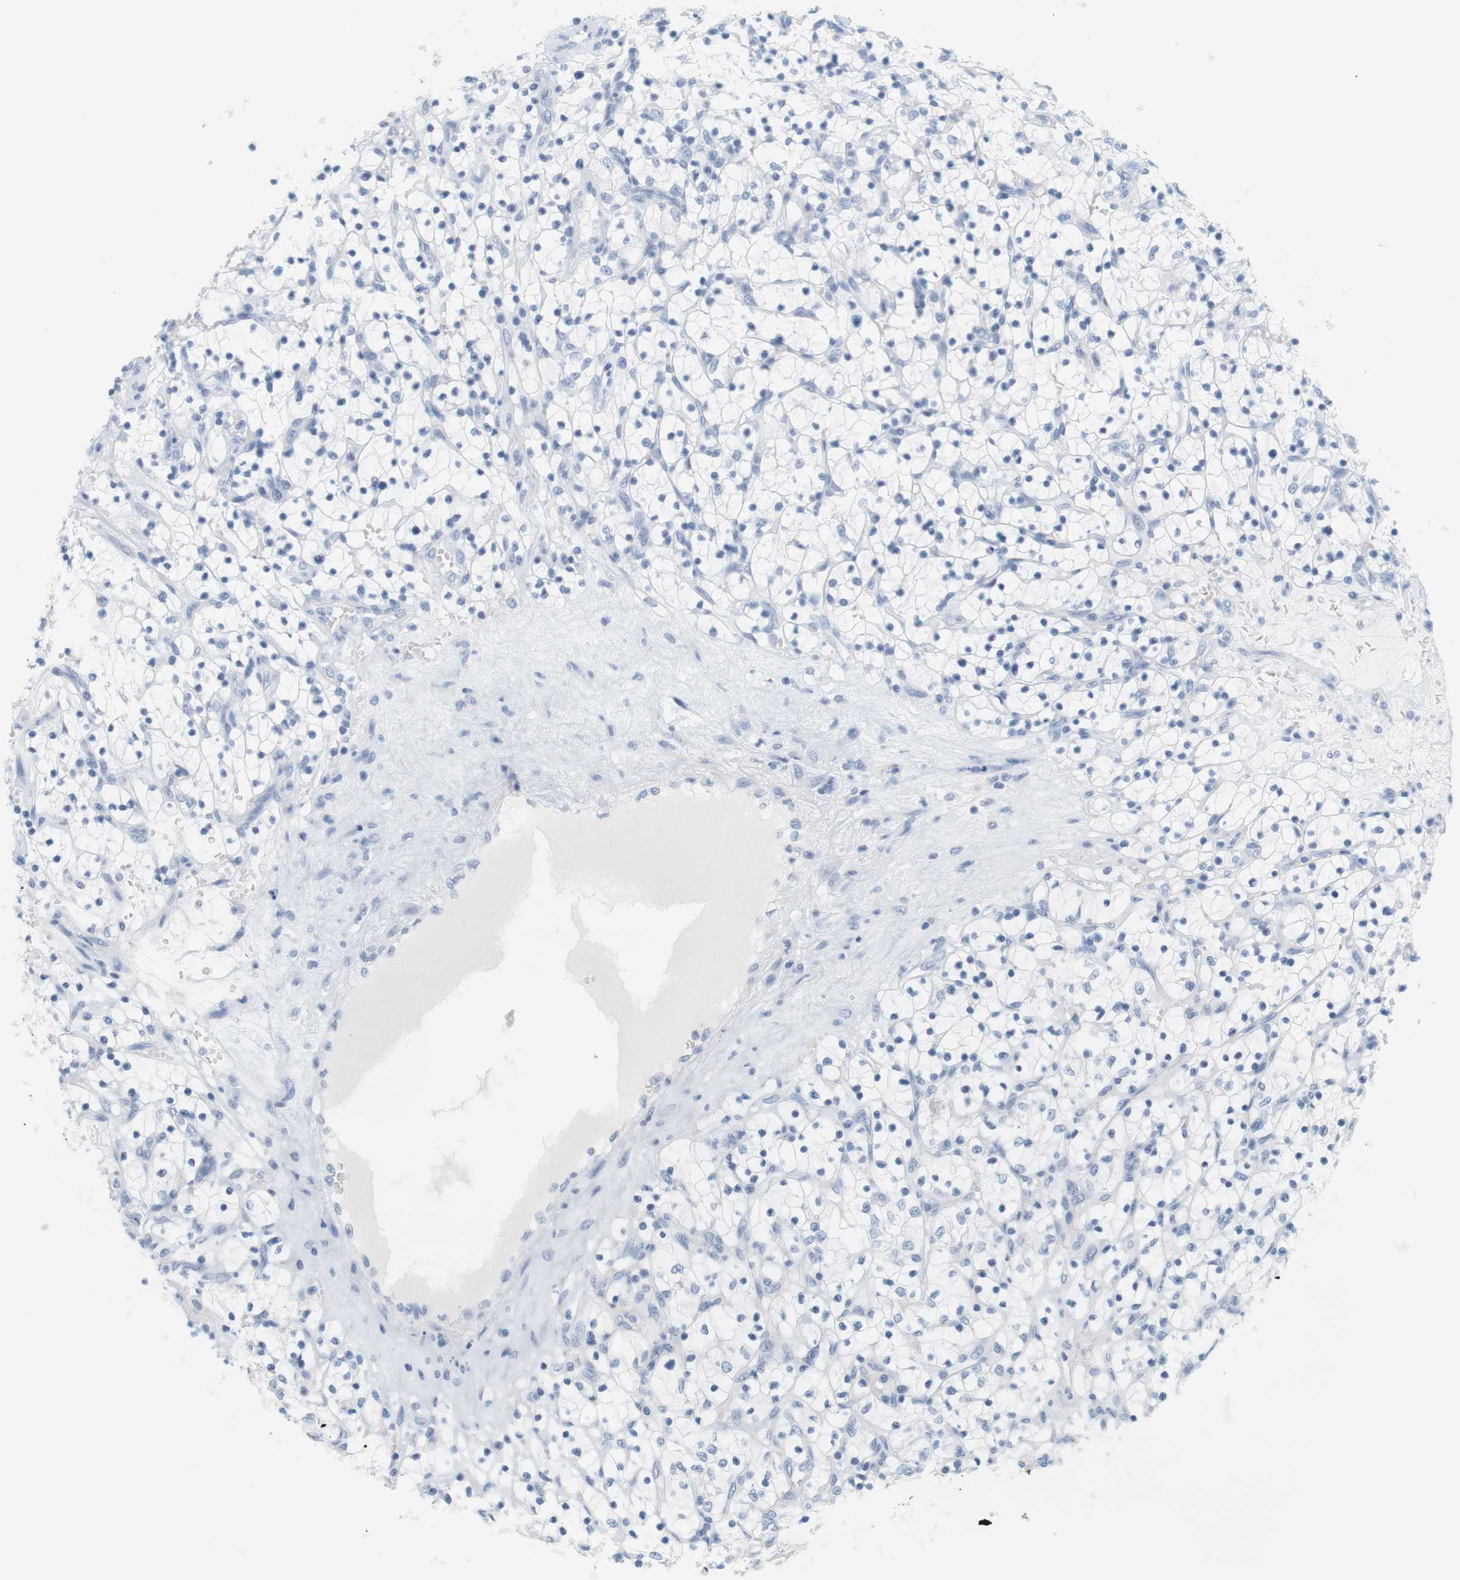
{"staining": {"intensity": "negative", "quantity": "none", "location": "none"}, "tissue": "renal cancer", "cell_type": "Tumor cells", "image_type": "cancer", "snomed": [{"axis": "morphology", "description": "Adenocarcinoma, NOS"}, {"axis": "topography", "description": "Kidney"}], "caption": "The photomicrograph reveals no staining of tumor cells in adenocarcinoma (renal).", "gene": "OPRM1", "patient": {"sex": "female", "age": 69}}